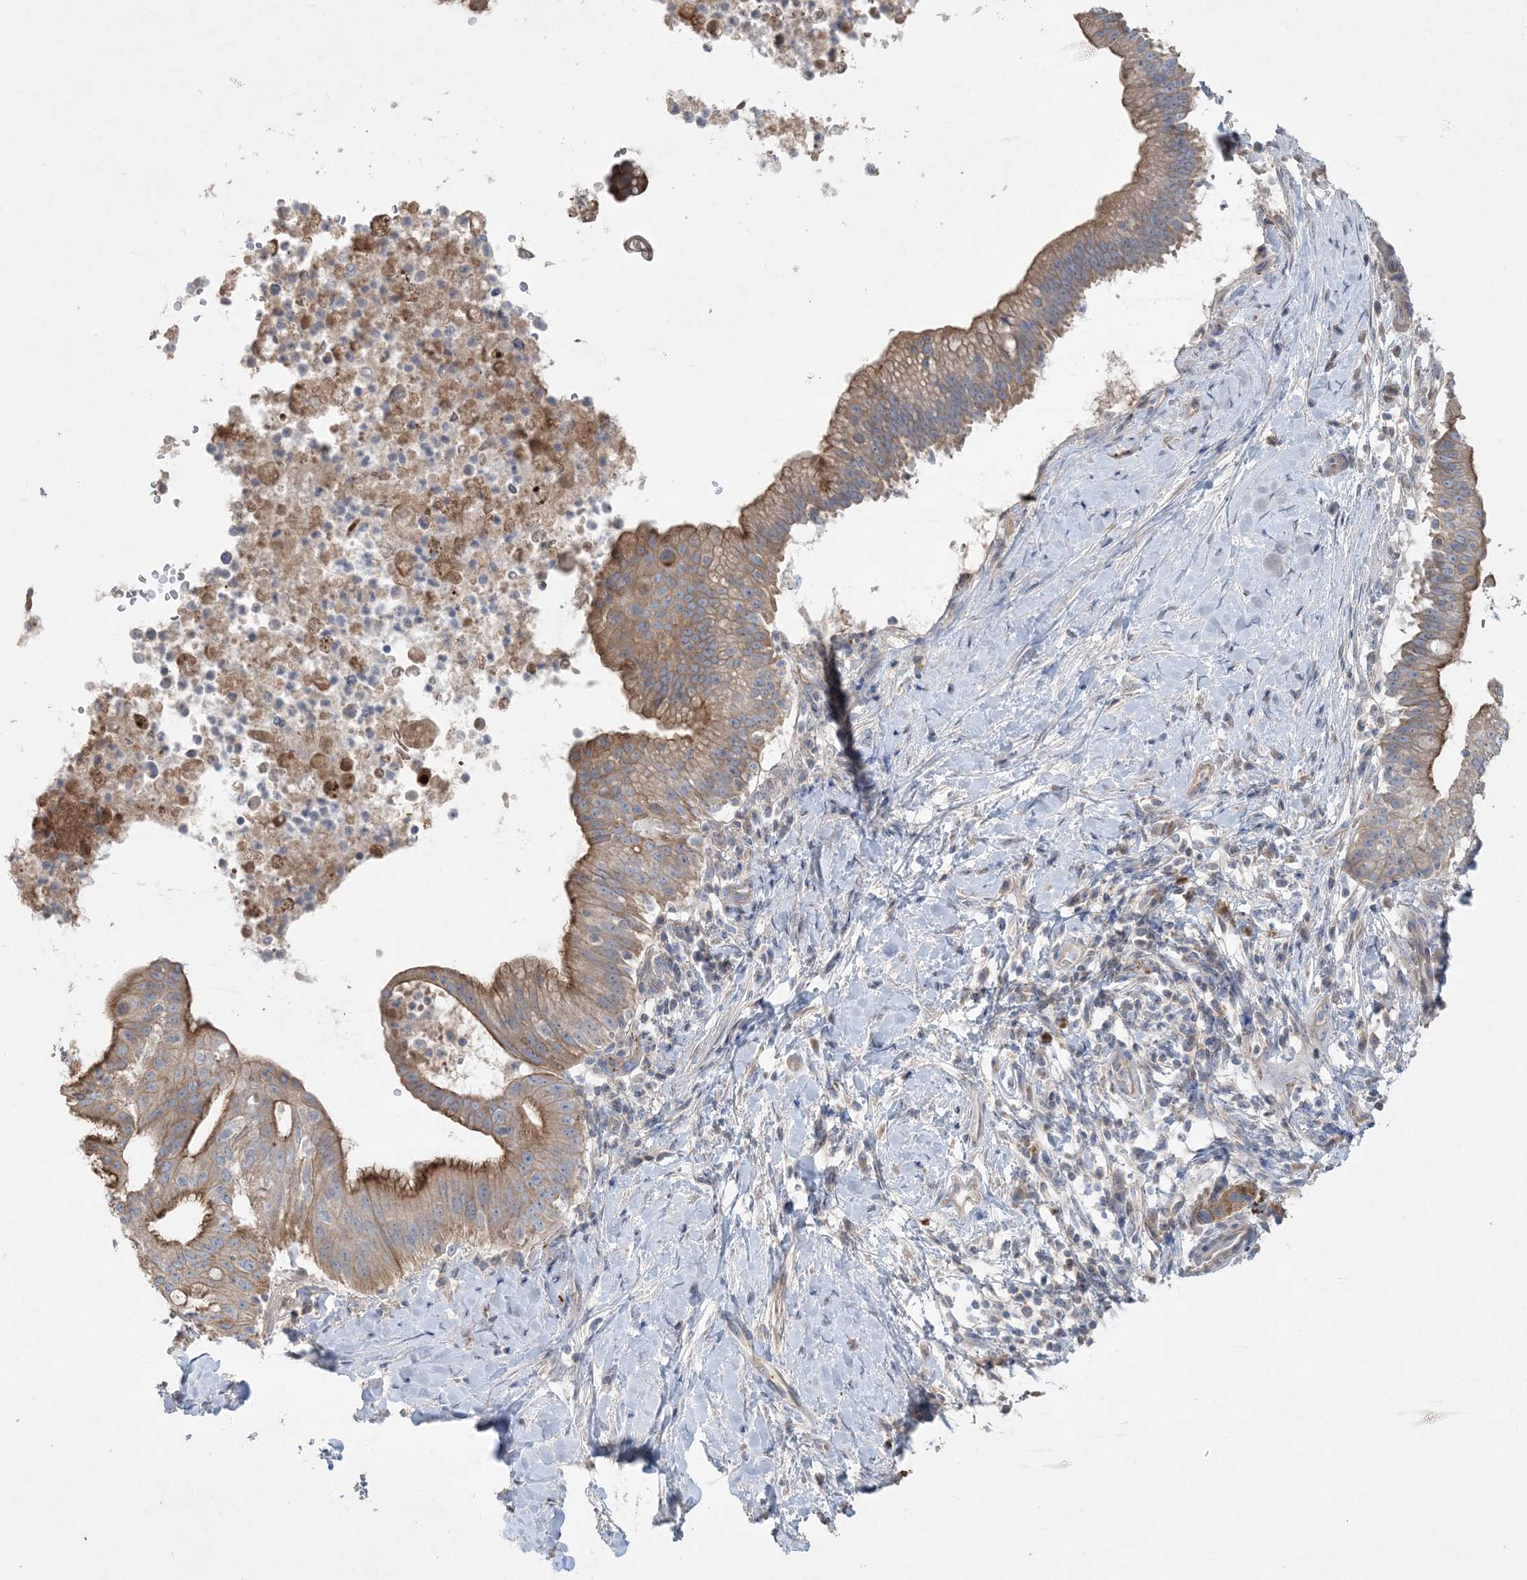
{"staining": {"intensity": "moderate", "quantity": ">75%", "location": "cytoplasmic/membranous"}, "tissue": "pancreatic cancer", "cell_type": "Tumor cells", "image_type": "cancer", "snomed": [{"axis": "morphology", "description": "Adenocarcinoma, NOS"}, {"axis": "topography", "description": "Pancreas"}], "caption": "Adenocarcinoma (pancreatic) stained with immunohistochemistry shows moderate cytoplasmic/membranous positivity in about >75% of tumor cells.", "gene": "ADCK2", "patient": {"sex": "male", "age": 68}}